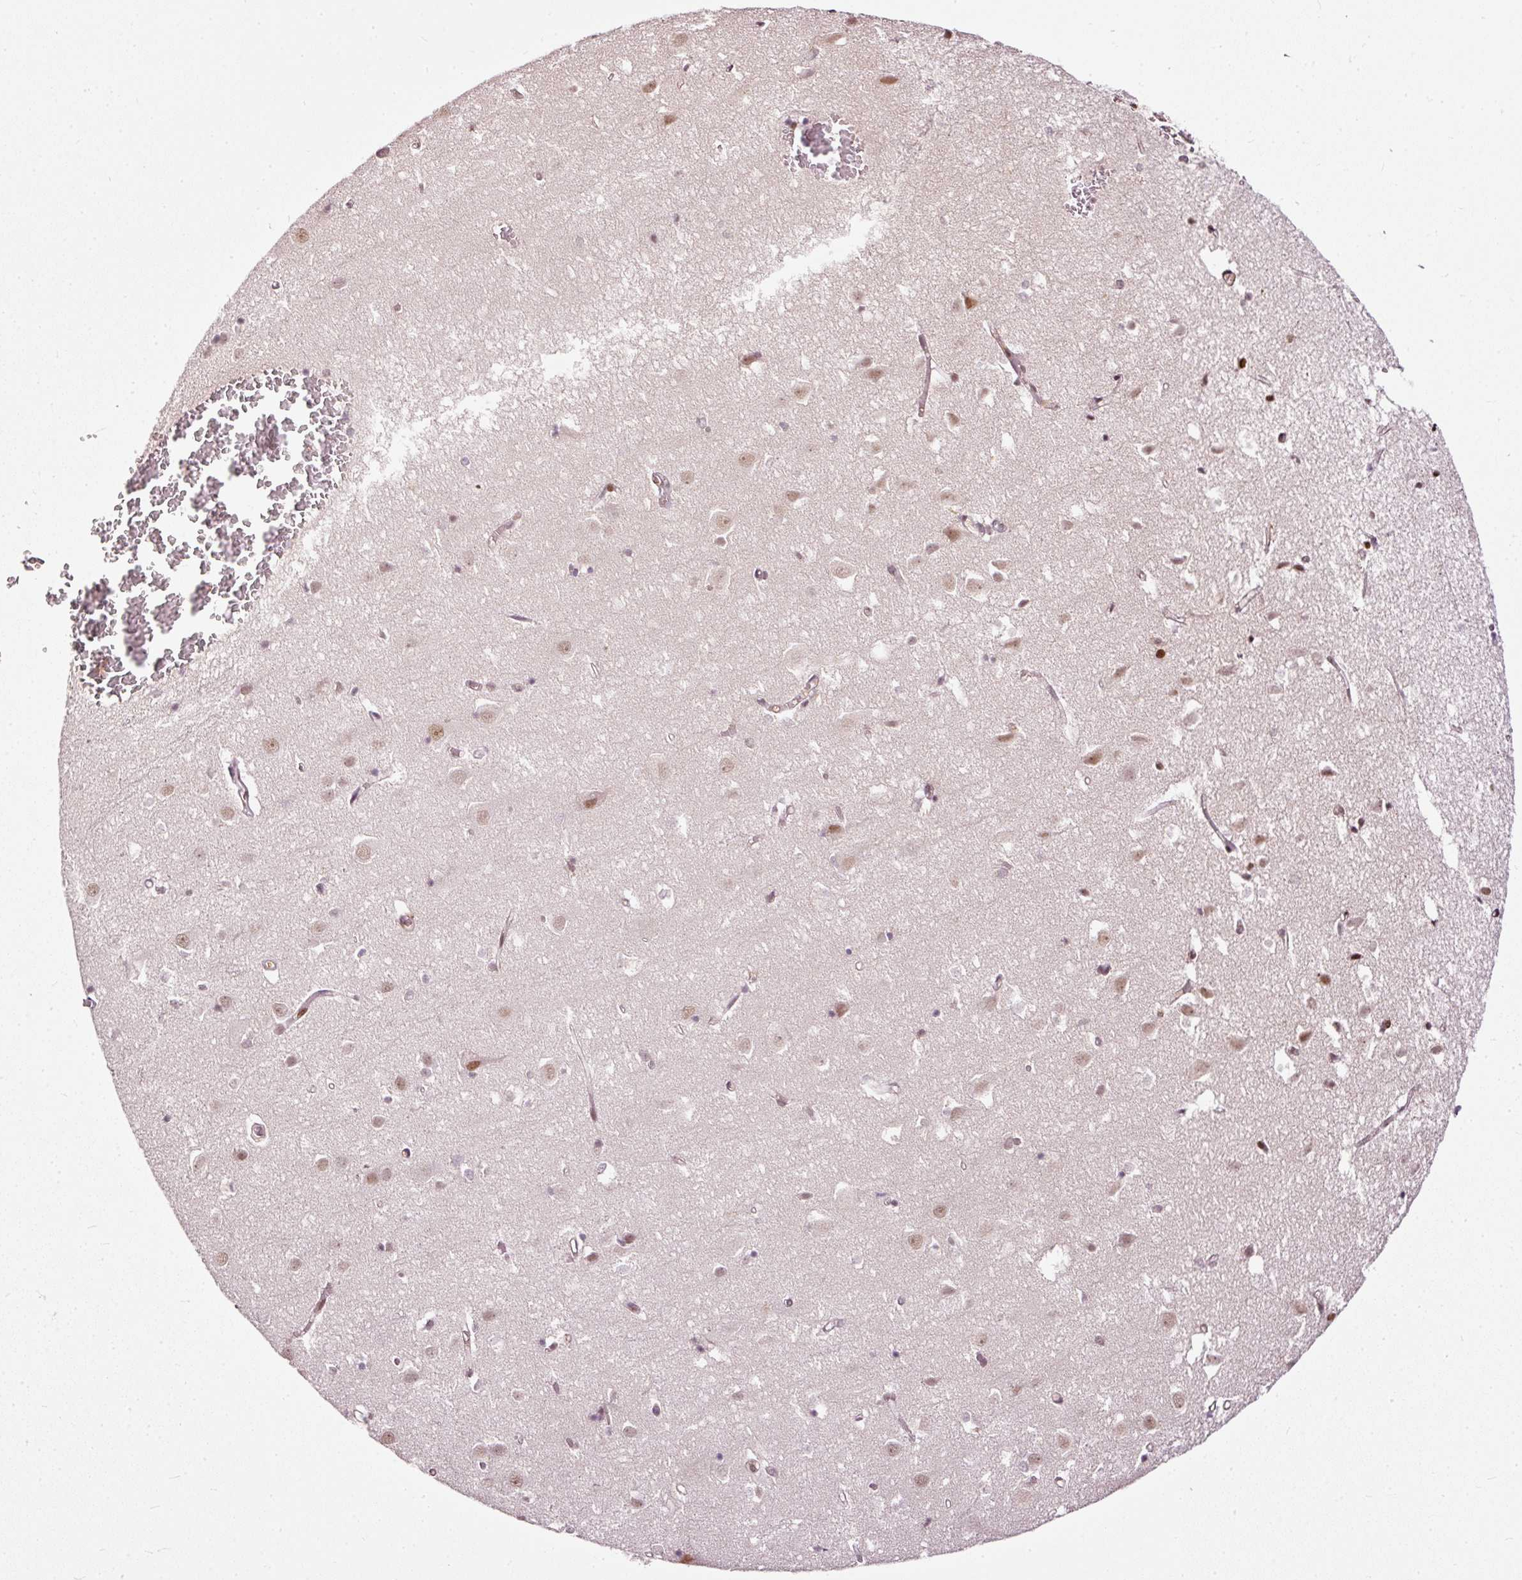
{"staining": {"intensity": "moderate", "quantity": "25%-75%", "location": "nuclear"}, "tissue": "cerebral cortex", "cell_type": "Endothelial cells", "image_type": "normal", "snomed": [{"axis": "morphology", "description": "Normal tissue, NOS"}, {"axis": "topography", "description": "Cerebral cortex"}], "caption": "Immunohistochemical staining of unremarkable human cerebral cortex displays 25%-75% levels of moderate nuclear protein expression in about 25%-75% of endothelial cells.", "gene": "ZNF778", "patient": {"sex": "male", "age": 70}}